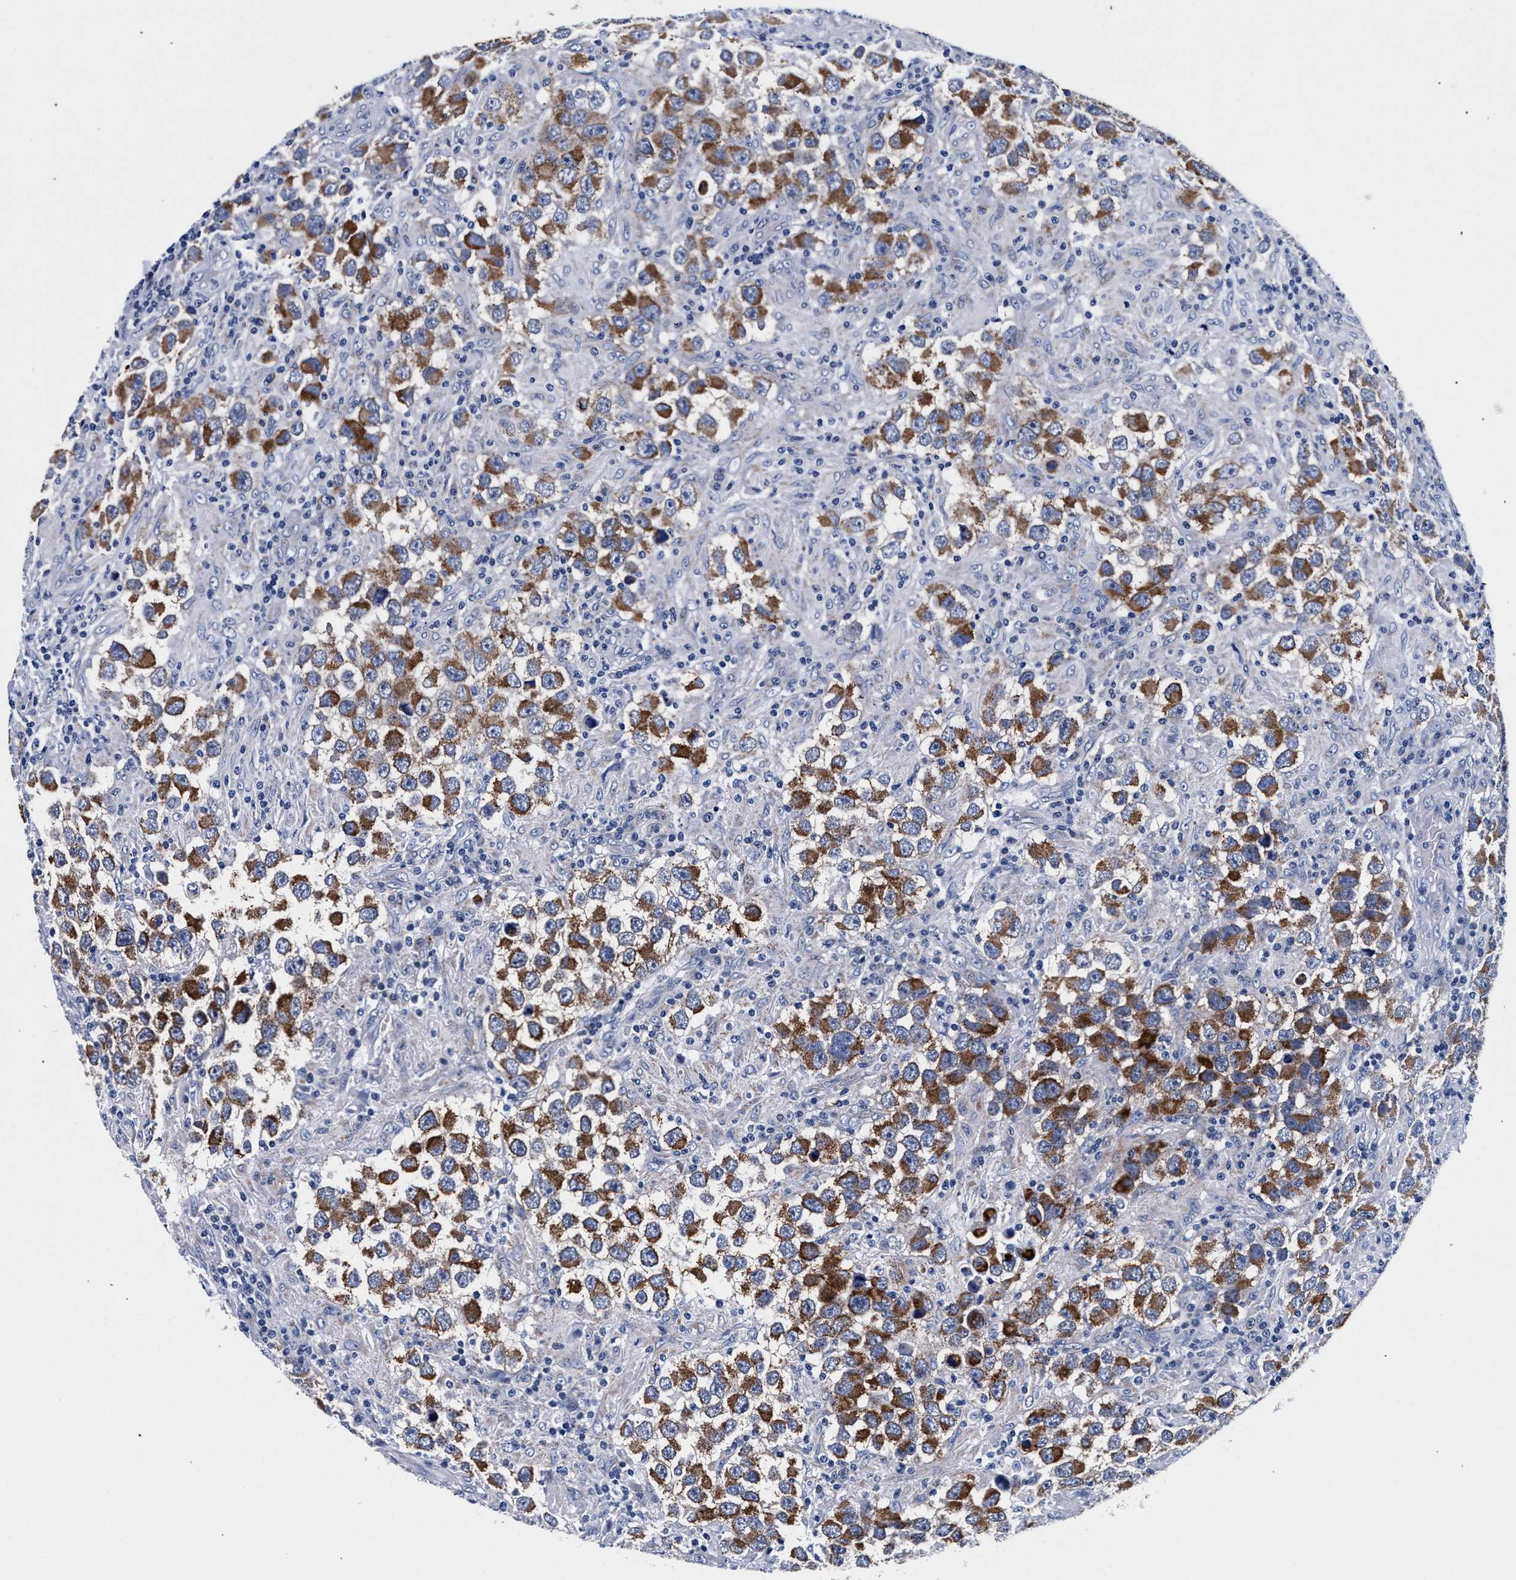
{"staining": {"intensity": "strong", "quantity": ">75%", "location": "cytoplasmic/membranous"}, "tissue": "testis cancer", "cell_type": "Tumor cells", "image_type": "cancer", "snomed": [{"axis": "morphology", "description": "Carcinoma, Embryonal, NOS"}, {"axis": "topography", "description": "Testis"}], "caption": "High-power microscopy captured an immunohistochemistry (IHC) micrograph of testis embryonal carcinoma, revealing strong cytoplasmic/membranous expression in approximately >75% of tumor cells.", "gene": "RAB3B", "patient": {"sex": "male", "age": 21}}